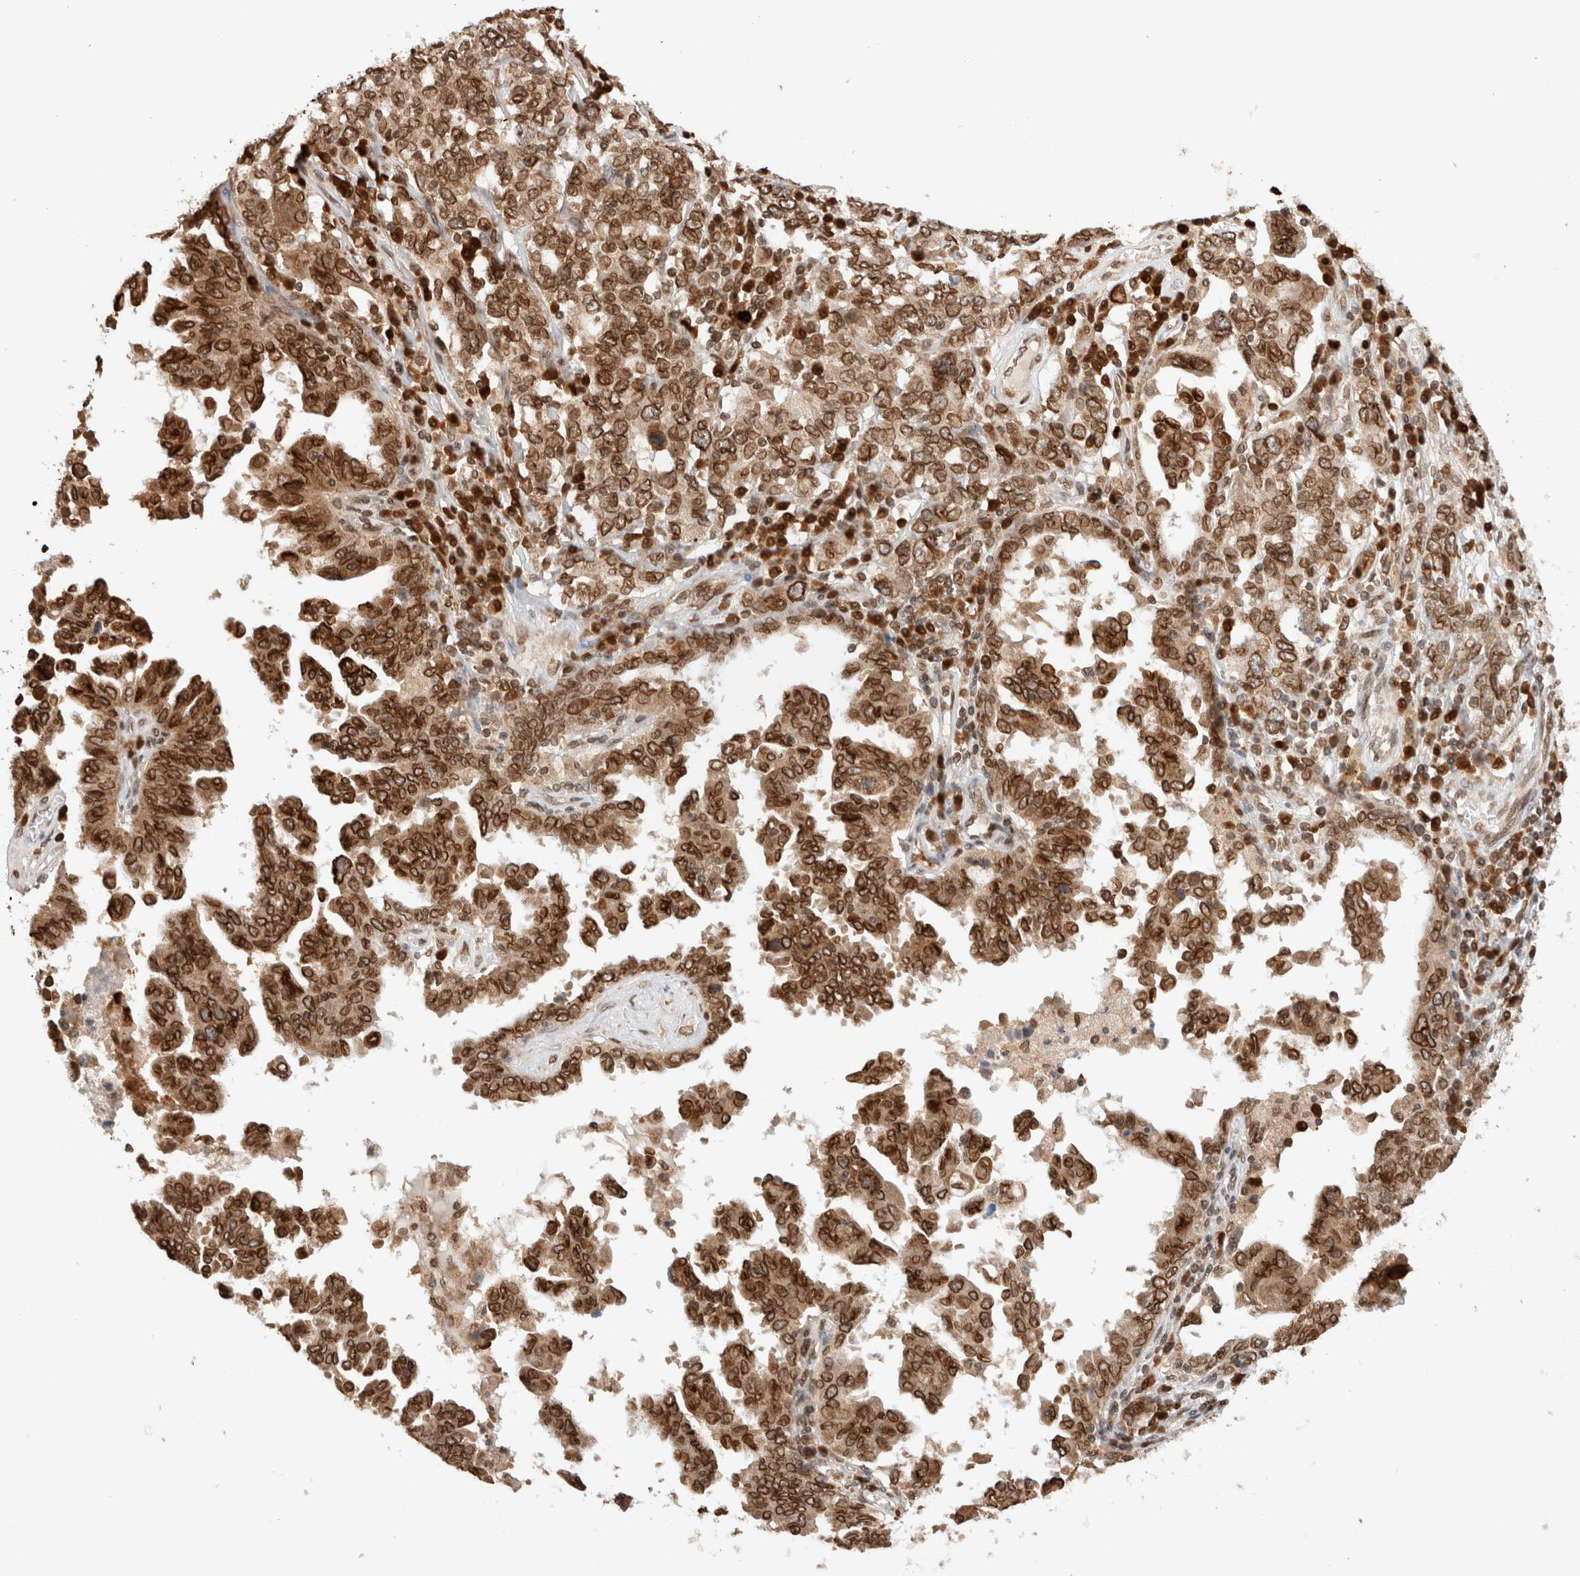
{"staining": {"intensity": "strong", "quantity": ">75%", "location": "cytoplasmic/membranous,nuclear"}, "tissue": "ovarian cancer", "cell_type": "Tumor cells", "image_type": "cancer", "snomed": [{"axis": "morphology", "description": "Carcinoma, endometroid"}, {"axis": "topography", "description": "Ovary"}], "caption": "Endometroid carcinoma (ovarian) tissue exhibits strong cytoplasmic/membranous and nuclear expression in about >75% of tumor cells", "gene": "TPR", "patient": {"sex": "female", "age": 62}}